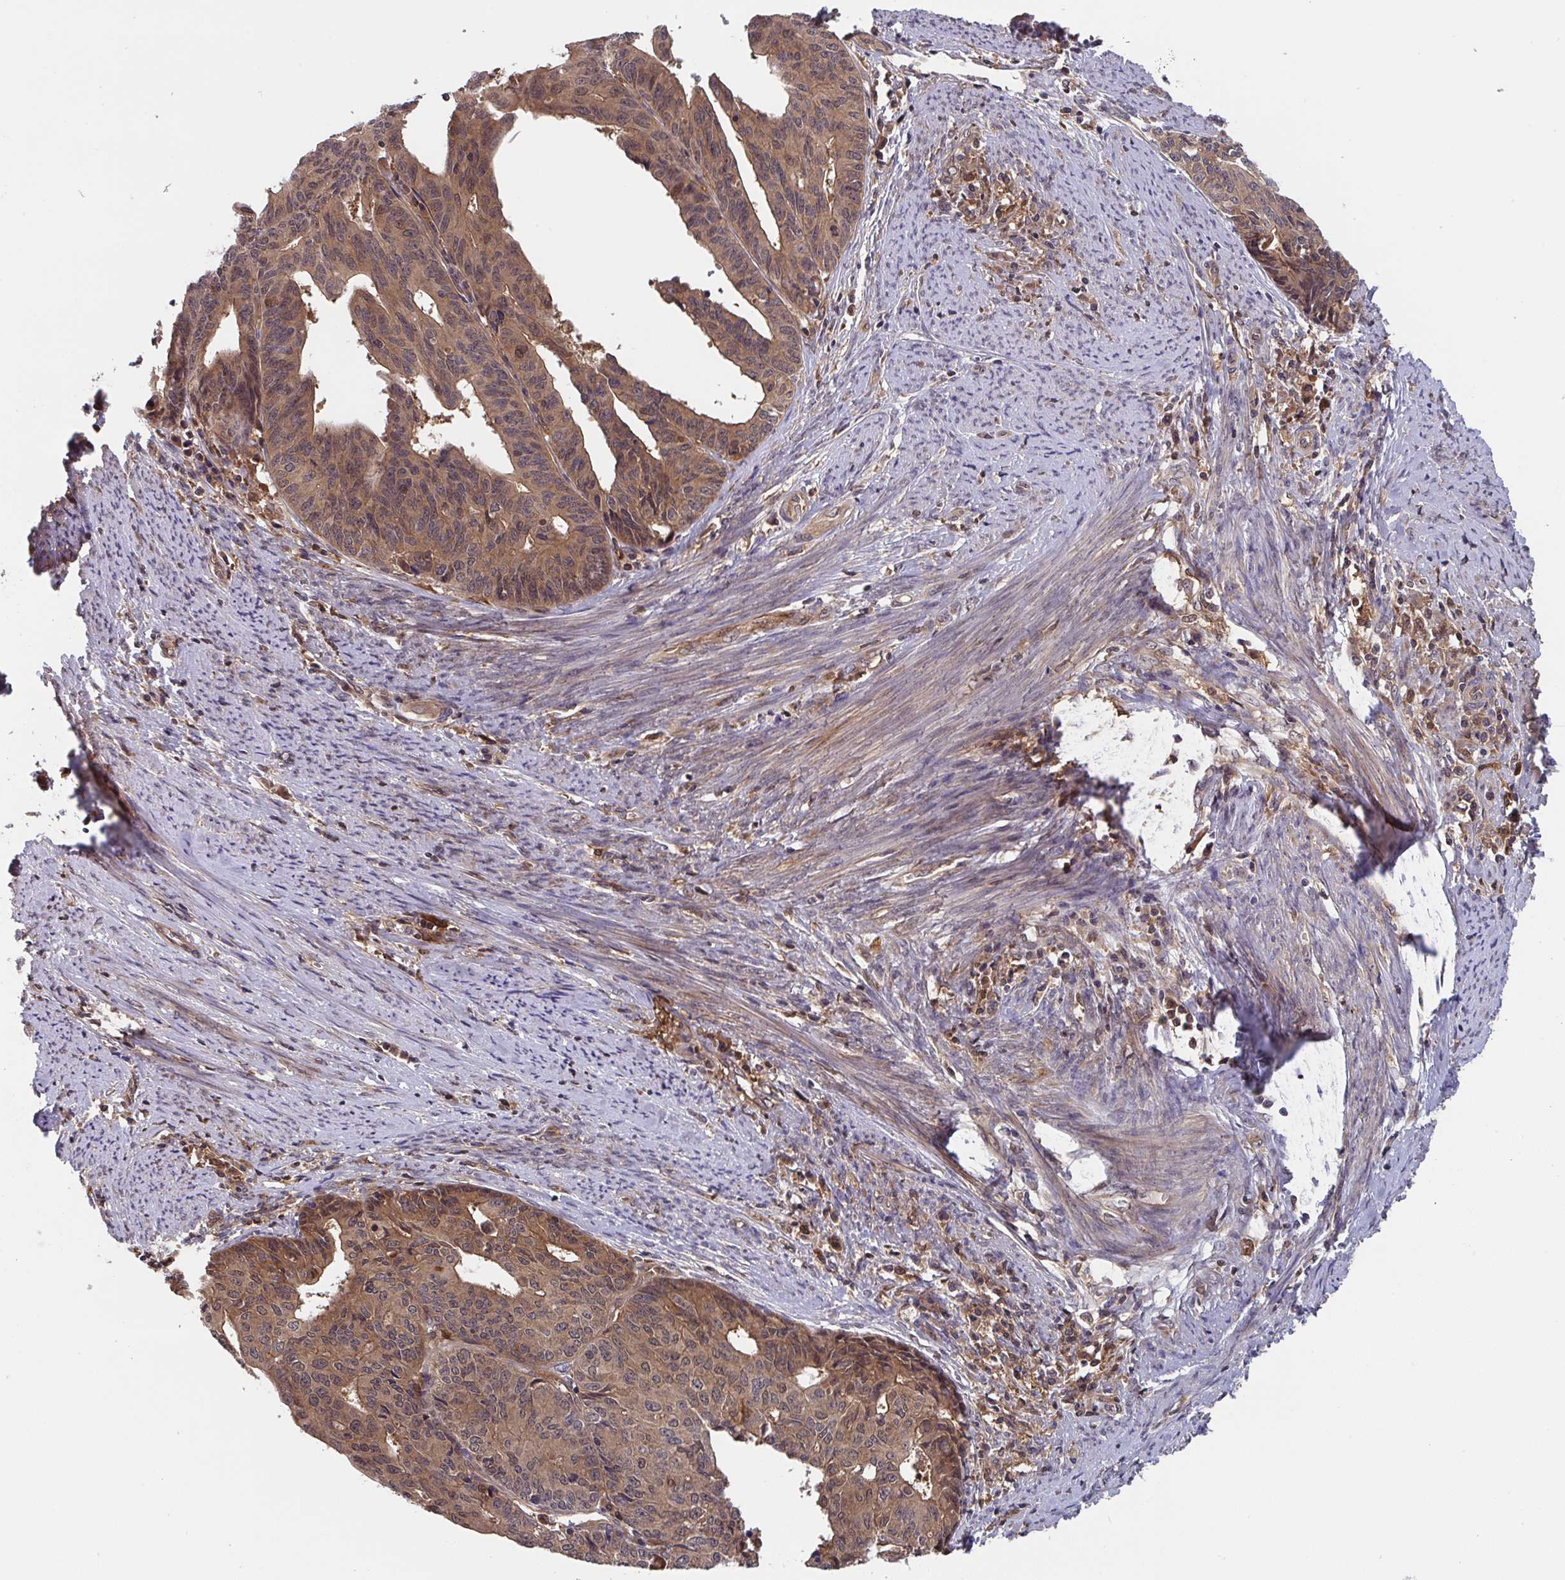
{"staining": {"intensity": "moderate", "quantity": ">75%", "location": "cytoplasmic/membranous,nuclear"}, "tissue": "endometrial cancer", "cell_type": "Tumor cells", "image_type": "cancer", "snomed": [{"axis": "morphology", "description": "Adenocarcinoma, NOS"}, {"axis": "topography", "description": "Endometrium"}], "caption": "High-magnification brightfield microscopy of endometrial cancer stained with DAB (brown) and counterstained with hematoxylin (blue). tumor cells exhibit moderate cytoplasmic/membranous and nuclear expression is identified in about>75% of cells. The staining is performed using DAB brown chromogen to label protein expression. The nuclei are counter-stained blue using hematoxylin.", "gene": "TIGAR", "patient": {"sex": "female", "age": 65}}